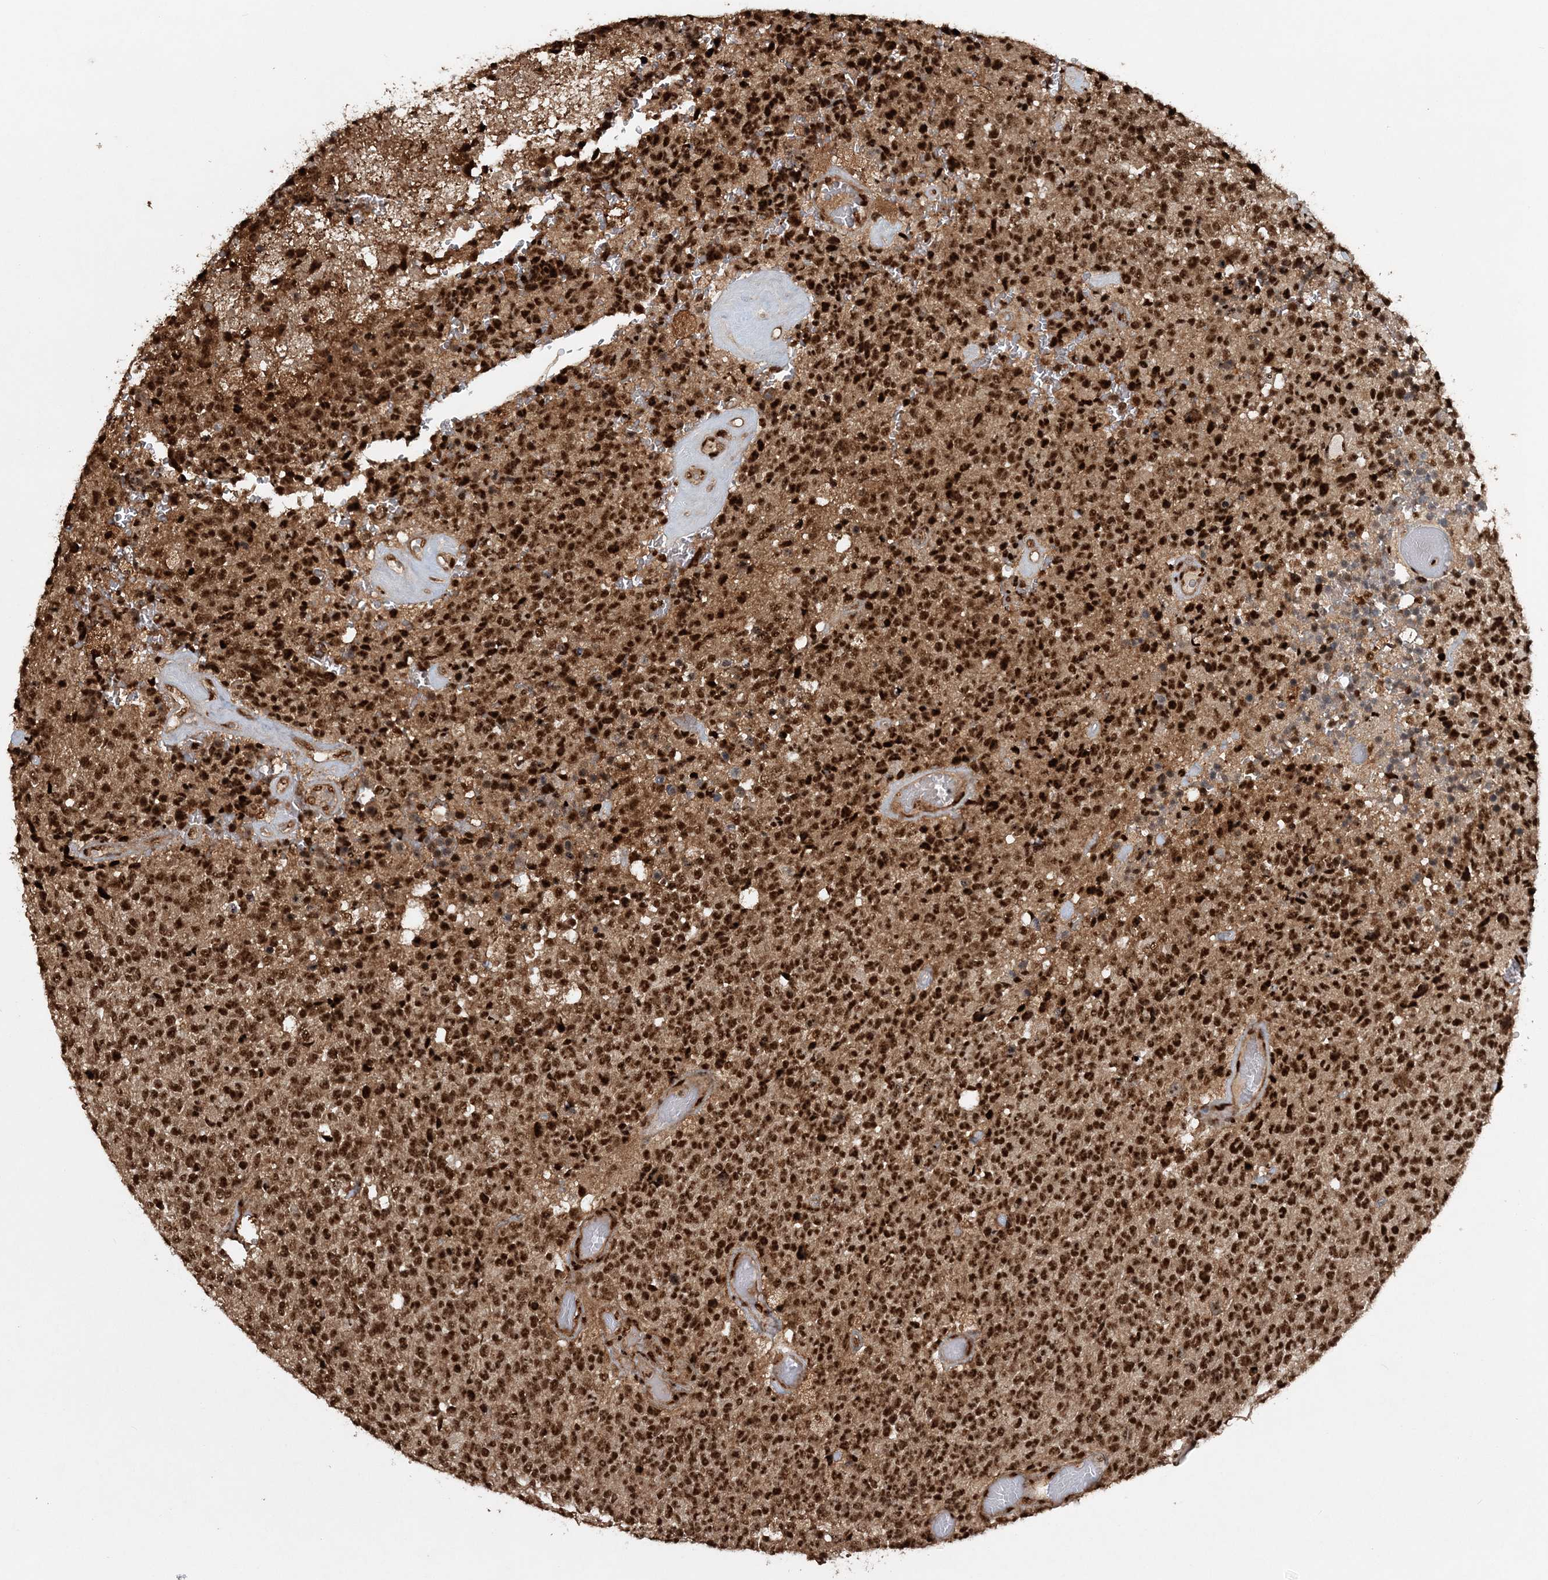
{"staining": {"intensity": "strong", "quantity": ">75%", "location": "nuclear"}, "tissue": "glioma", "cell_type": "Tumor cells", "image_type": "cancer", "snomed": [{"axis": "morphology", "description": "Glioma, malignant, High grade"}, {"axis": "topography", "description": "pancreas cauda"}], "caption": "IHC of glioma reveals high levels of strong nuclear positivity in about >75% of tumor cells.", "gene": "EXOSC8", "patient": {"sex": "male", "age": 60}}